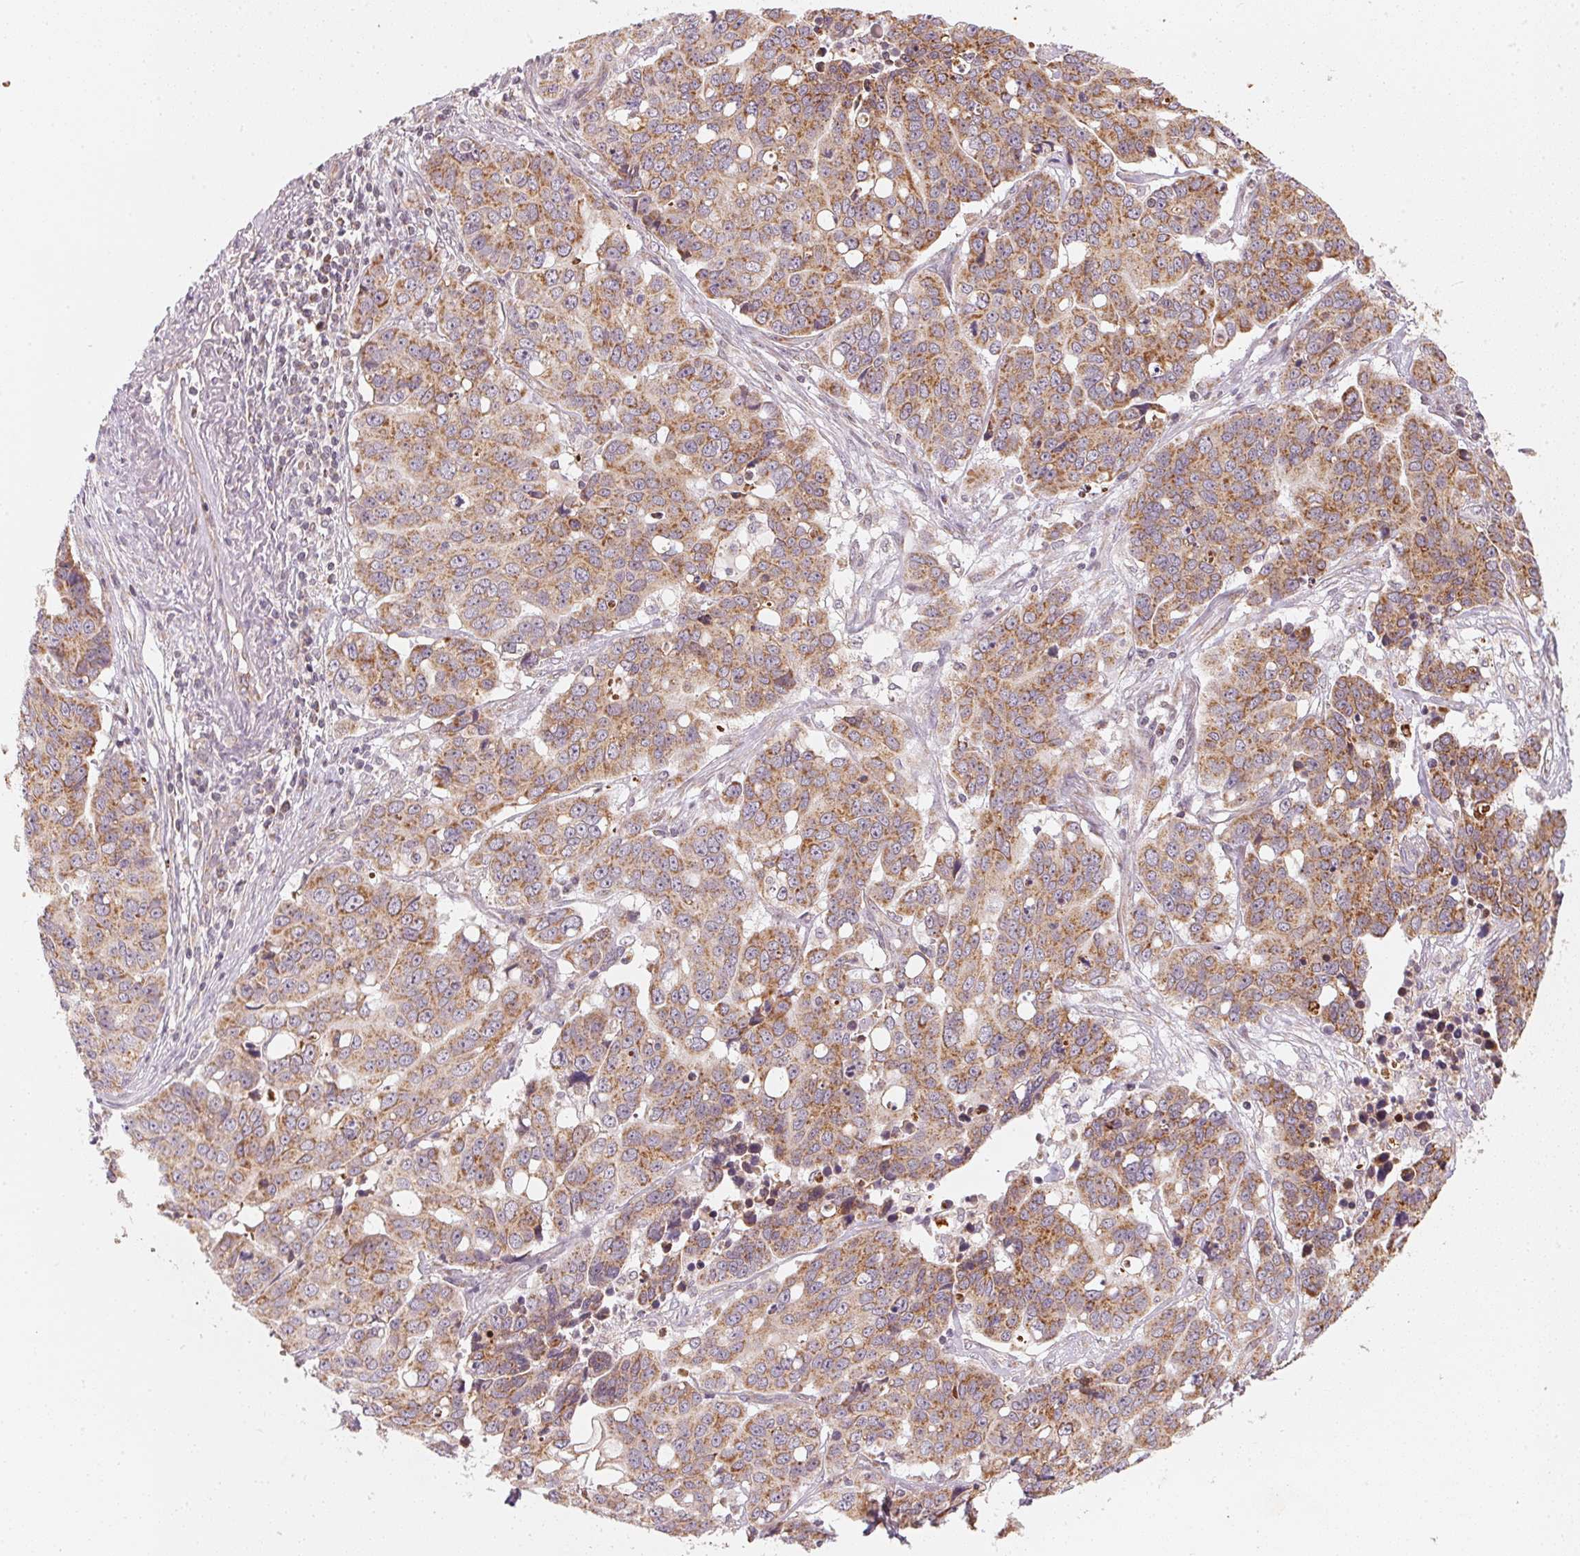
{"staining": {"intensity": "moderate", "quantity": ">75%", "location": "cytoplasmic/membranous"}, "tissue": "ovarian cancer", "cell_type": "Tumor cells", "image_type": "cancer", "snomed": [{"axis": "morphology", "description": "Carcinoma, endometroid"}, {"axis": "topography", "description": "Ovary"}], "caption": "Immunohistochemical staining of endometroid carcinoma (ovarian) displays moderate cytoplasmic/membranous protein staining in approximately >75% of tumor cells.", "gene": "MATCAP1", "patient": {"sex": "female", "age": 78}}